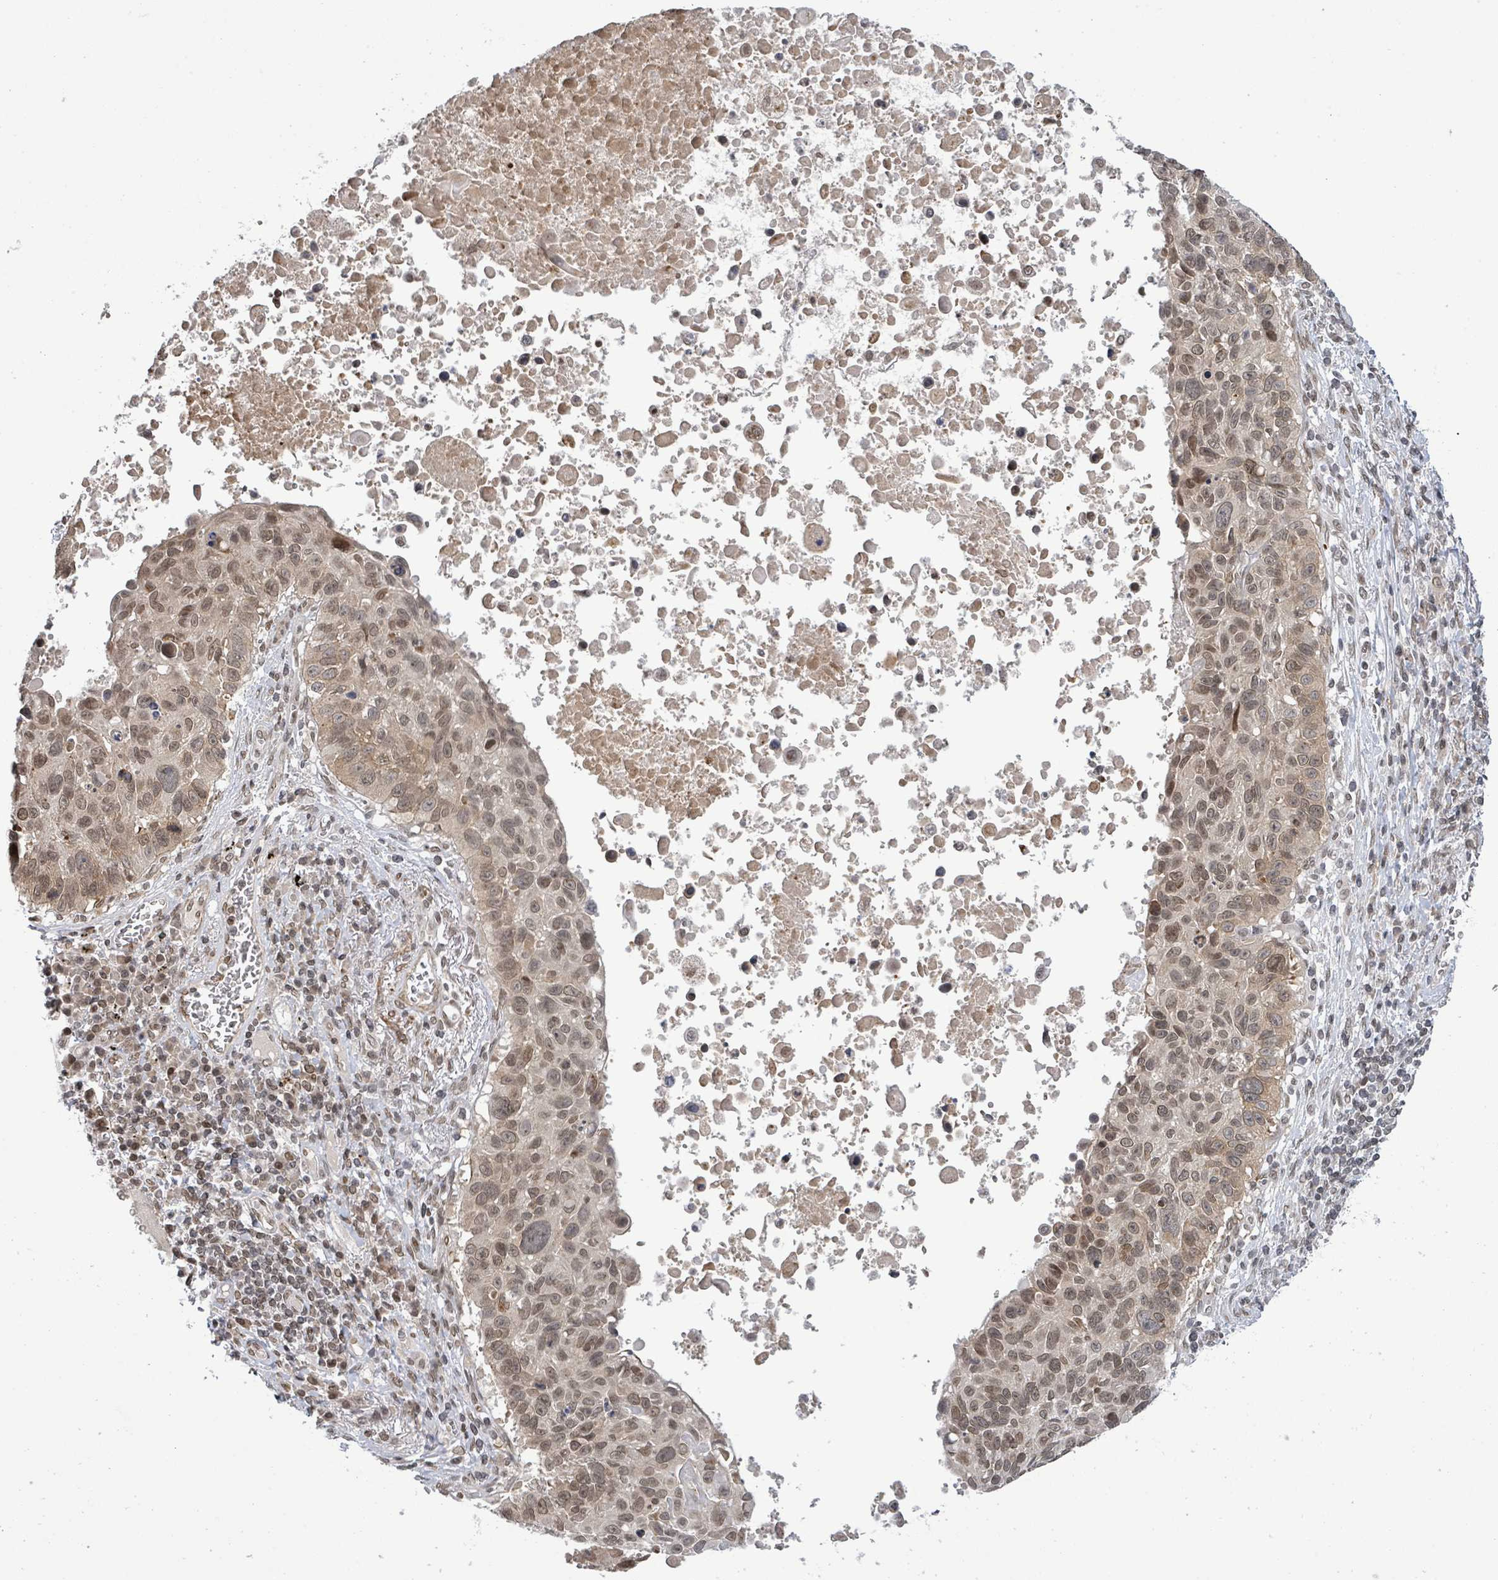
{"staining": {"intensity": "moderate", "quantity": ">75%", "location": "nuclear"}, "tissue": "lung cancer", "cell_type": "Tumor cells", "image_type": "cancer", "snomed": [{"axis": "morphology", "description": "Squamous cell carcinoma, NOS"}, {"axis": "topography", "description": "Lung"}], "caption": "Lung cancer (squamous cell carcinoma) stained with a brown dye demonstrates moderate nuclear positive positivity in approximately >75% of tumor cells.", "gene": "SBF2", "patient": {"sex": "male", "age": 66}}